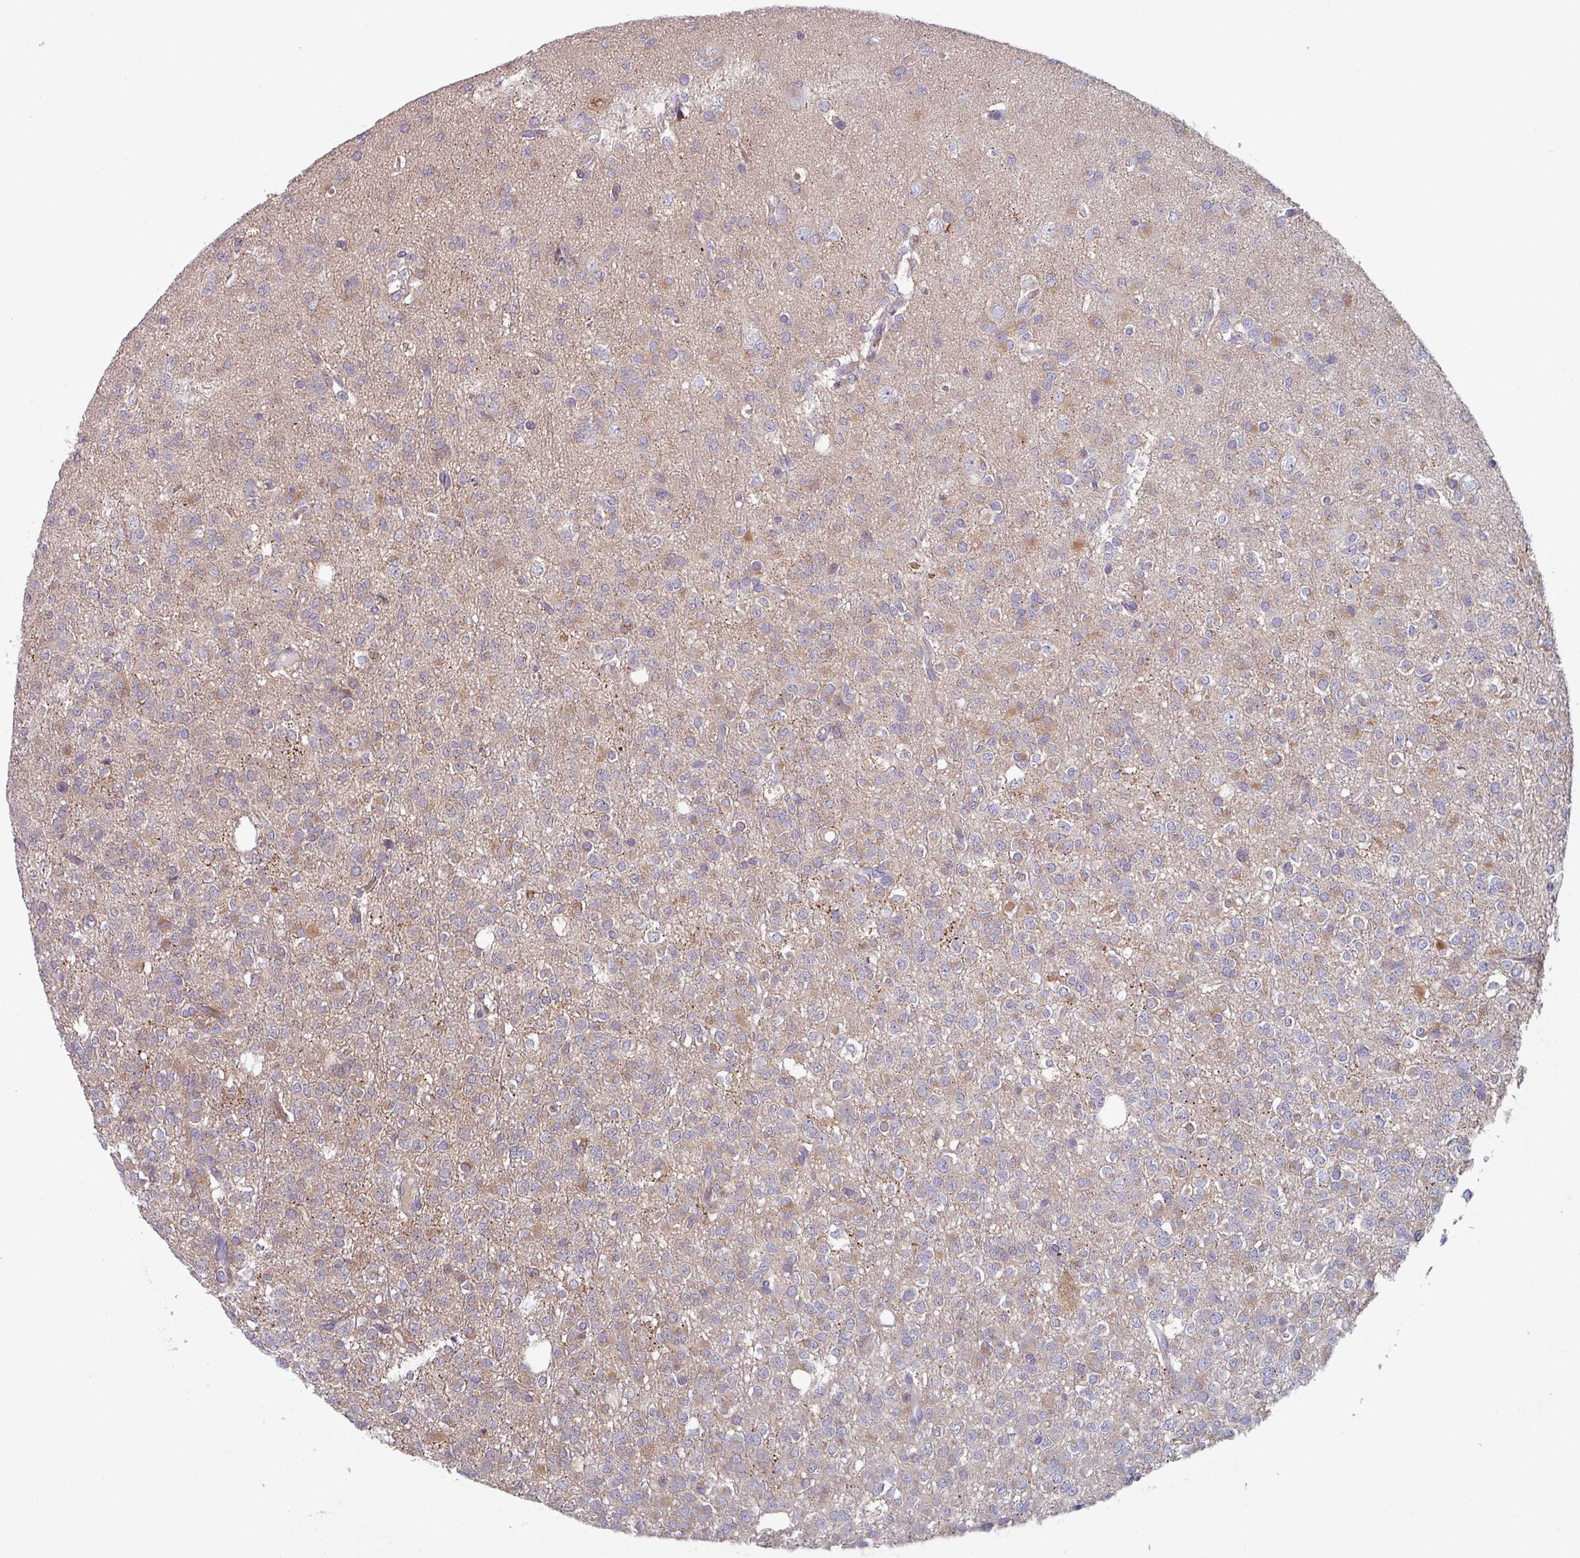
{"staining": {"intensity": "negative", "quantity": "none", "location": "none"}, "tissue": "glioma", "cell_type": "Tumor cells", "image_type": "cancer", "snomed": [{"axis": "morphology", "description": "Glioma, malignant, Low grade"}, {"axis": "topography", "description": "Brain"}], "caption": "This is an immunohistochemistry histopathology image of human malignant low-grade glioma. There is no staining in tumor cells.", "gene": "TMEM132A", "patient": {"sex": "female", "age": 33}}